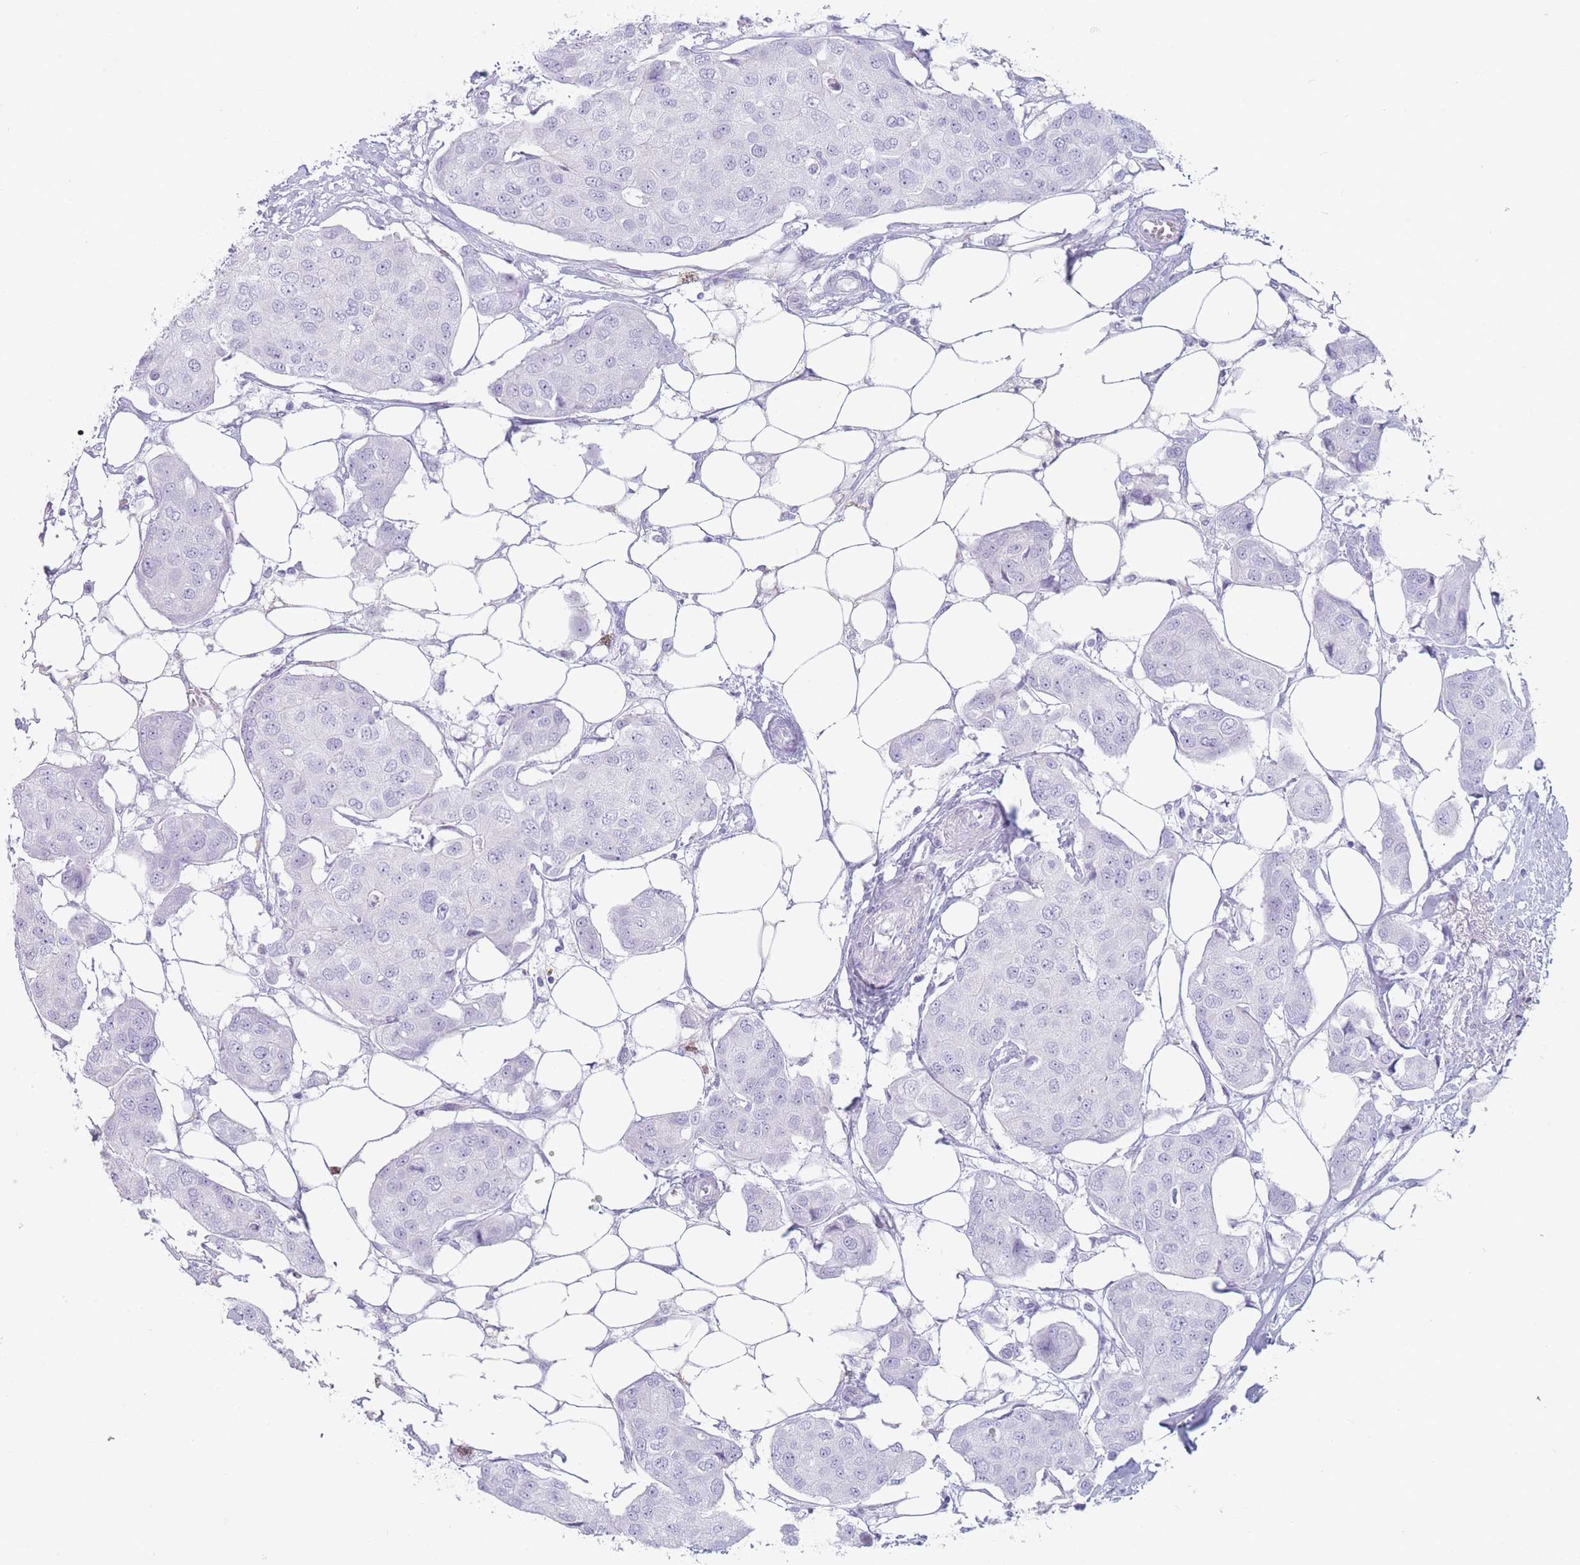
{"staining": {"intensity": "negative", "quantity": "none", "location": "none"}, "tissue": "breast cancer", "cell_type": "Tumor cells", "image_type": "cancer", "snomed": [{"axis": "morphology", "description": "Duct carcinoma"}, {"axis": "topography", "description": "Breast"}, {"axis": "topography", "description": "Lymph node"}], "caption": "Immunohistochemical staining of human breast cancer demonstrates no significant expression in tumor cells.", "gene": "GPR12", "patient": {"sex": "female", "age": 80}}